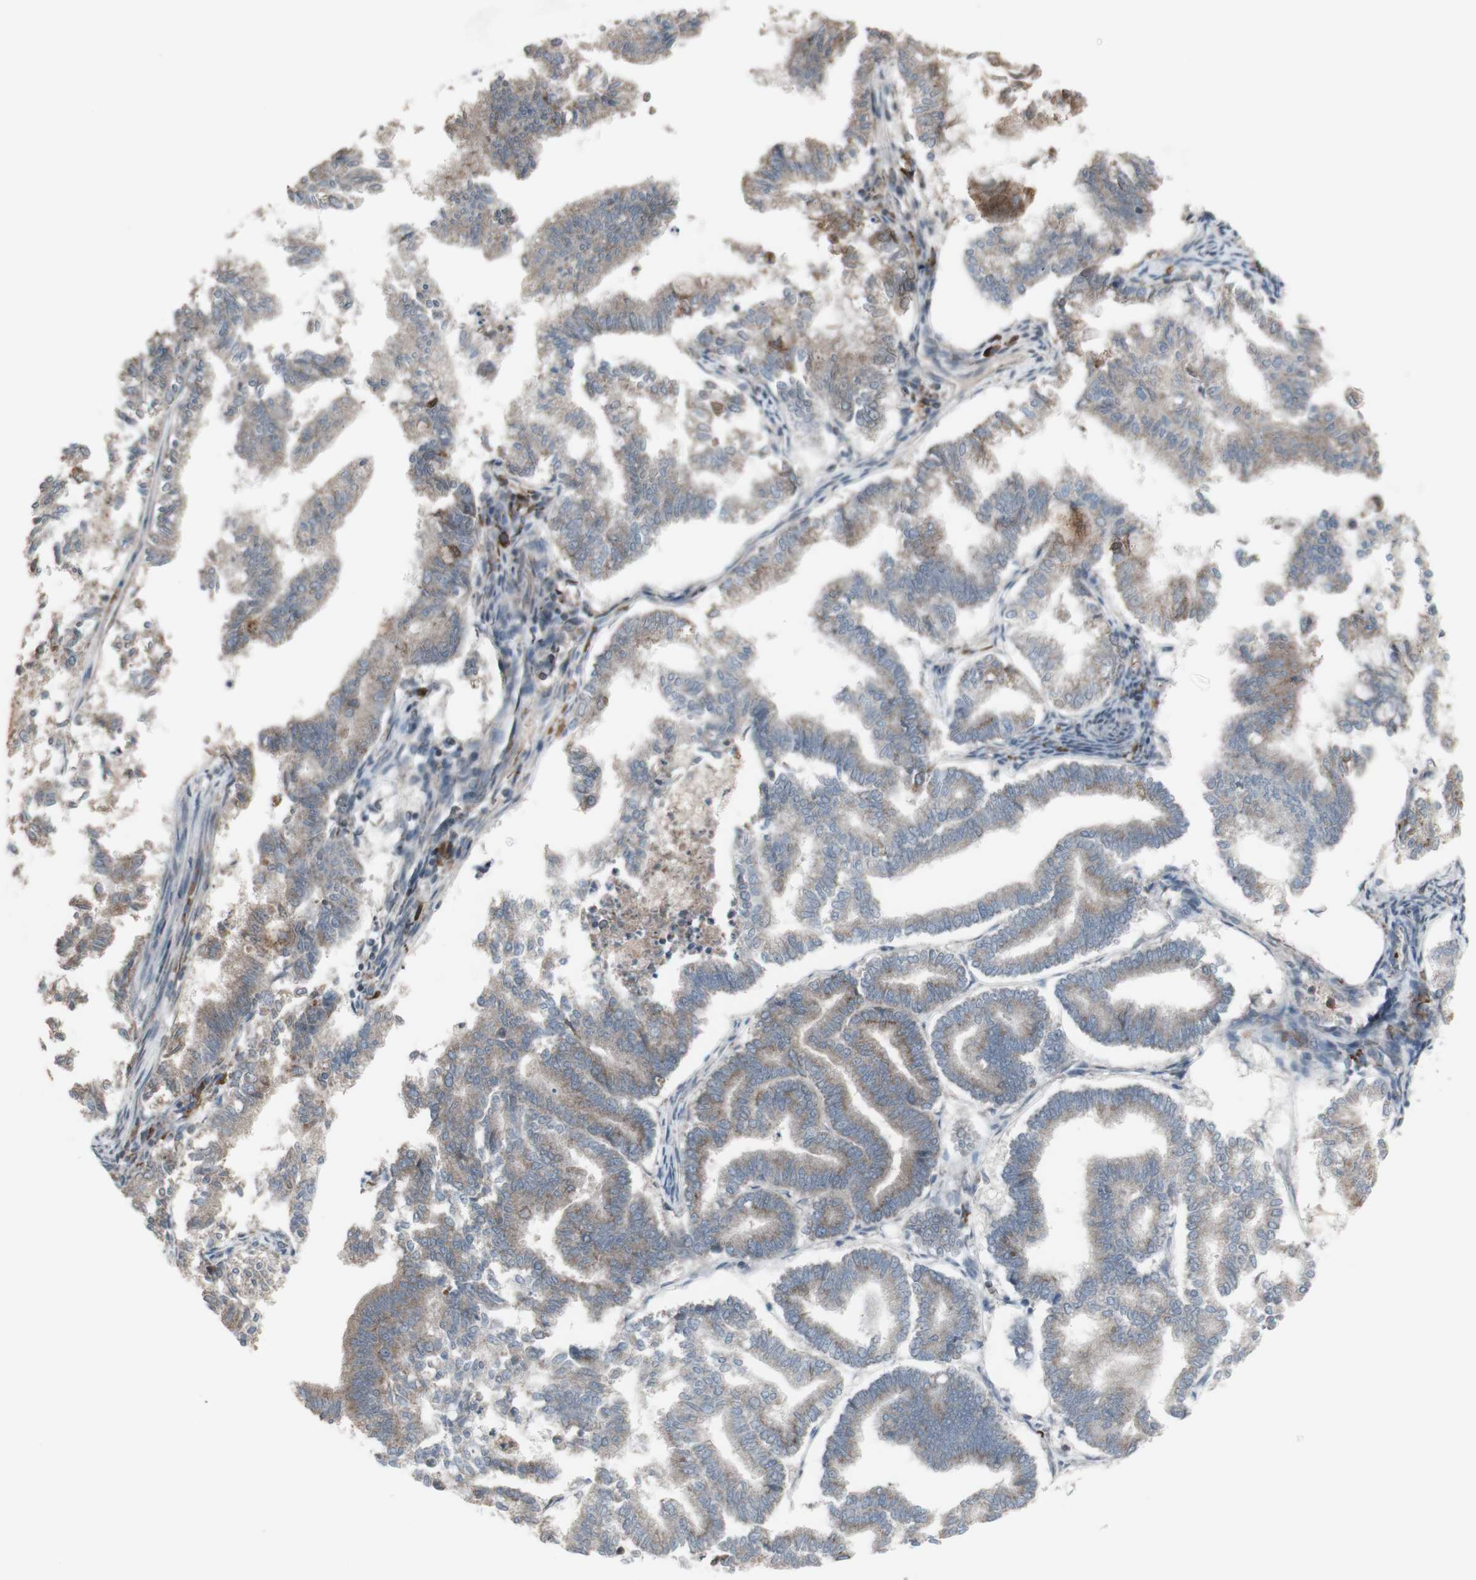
{"staining": {"intensity": "weak", "quantity": ">75%", "location": "cytoplasmic/membranous"}, "tissue": "endometrial cancer", "cell_type": "Tumor cells", "image_type": "cancer", "snomed": [{"axis": "morphology", "description": "Necrosis, NOS"}, {"axis": "morphology", "description": "Adenocarcinoma, NOS"}, {"axis": "topography", "description": "Endometrium"}], "caption": "This micrograph reveals immunohistochemistry staining of human endometrial adenocarcinoma, with low weak cytoplasmic/membranous staining in approximately >75% of tumor cells.", "gene": "SHC1", "patient": {"sex": "female", "age": 79}}